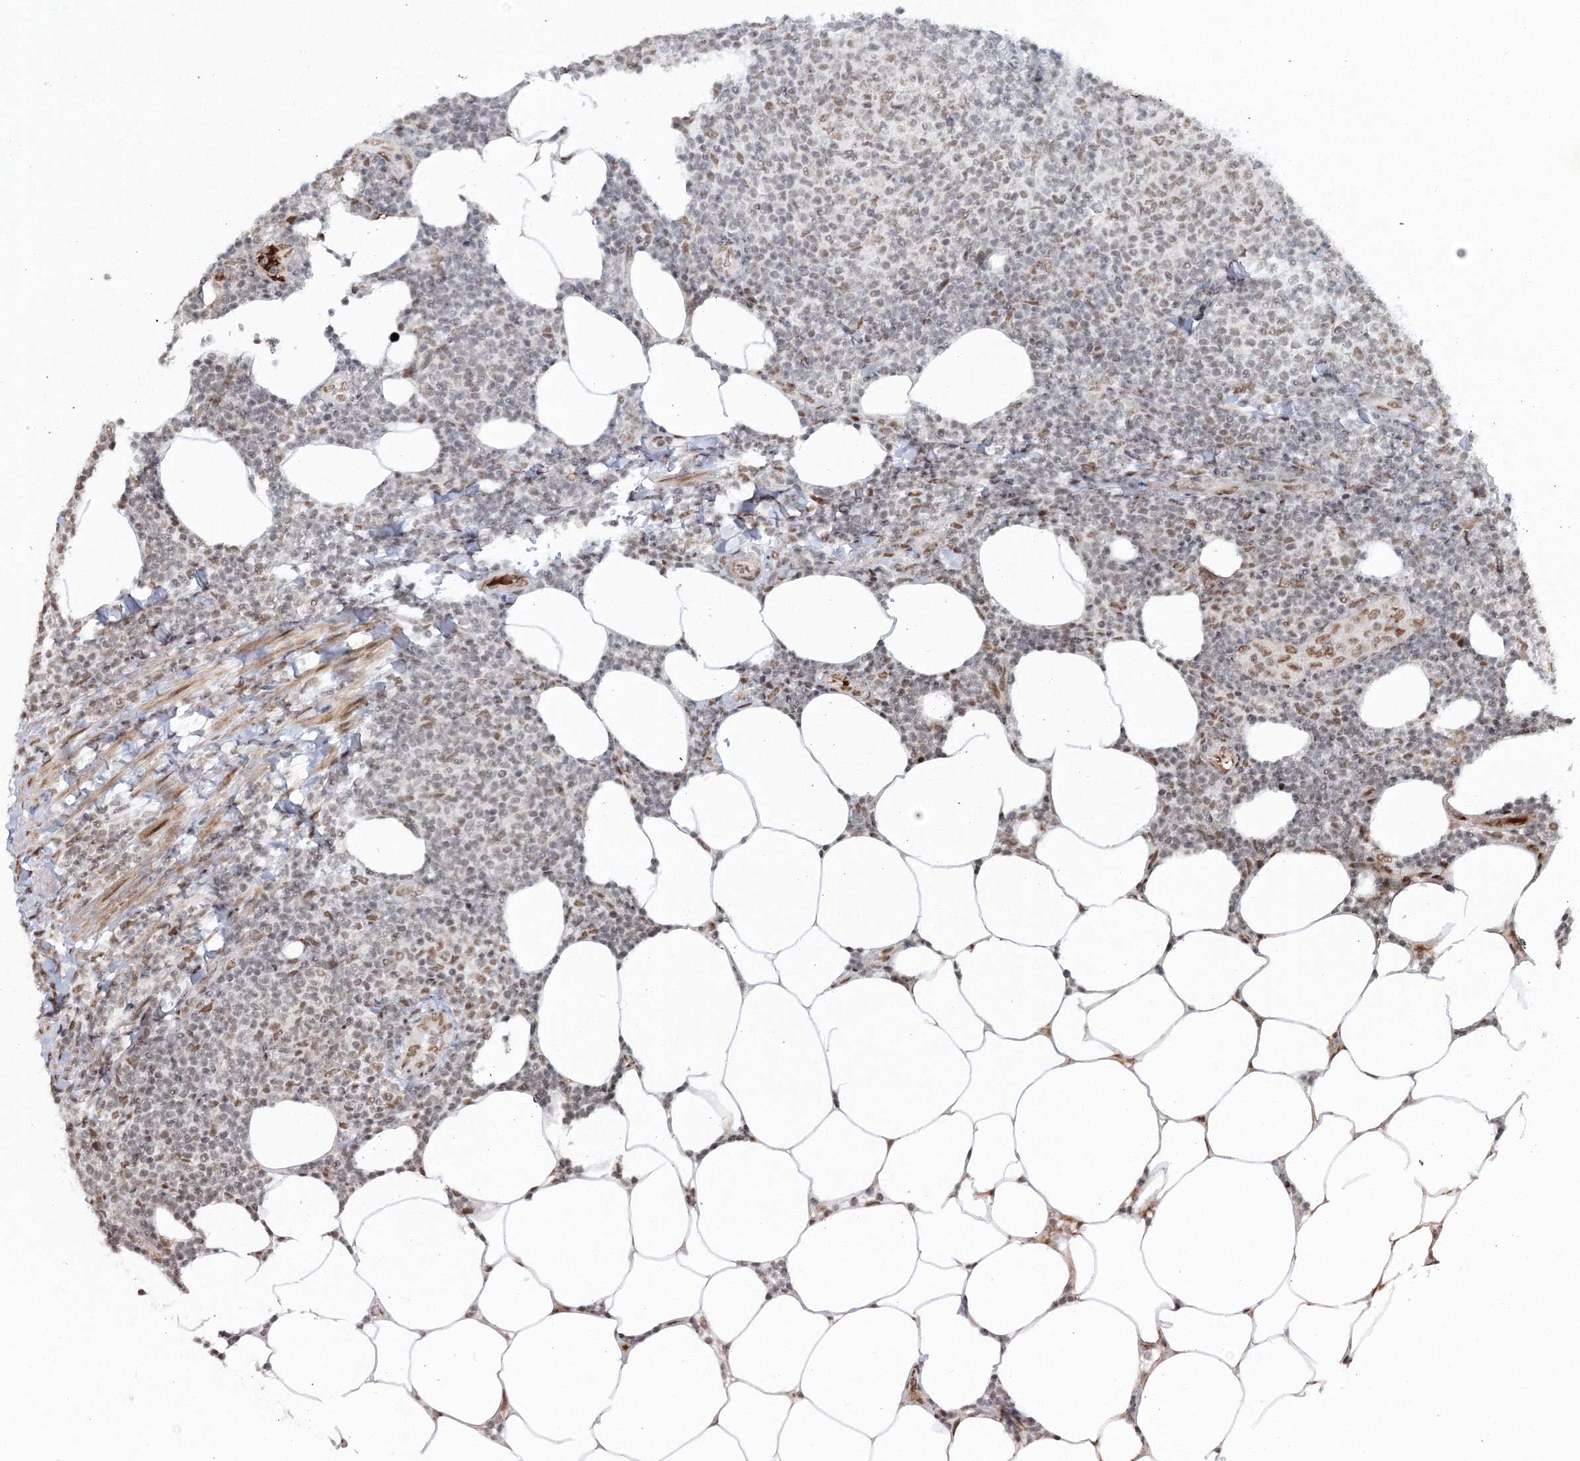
{"staining": {"intensity": "weak", "quantity": "<25%", "location": "nuclear"}, "tissue": "lymphoma", "cell_type": "Tumor cells", "image_type": "cancer", "snomed": [{"axis": "morphology", "description": "Malignant lymphoma, non-Hodgkin's type, Low grade"}, {"axis": "topography", "description": "Lymph node"}], "caption": "An image of human low-grade malignant lymphoma, non-Hodgkin's type is negative for staining in tumor cells.", "gene": "C3orf33", "patient": {"sex": "male", "age": 66}}